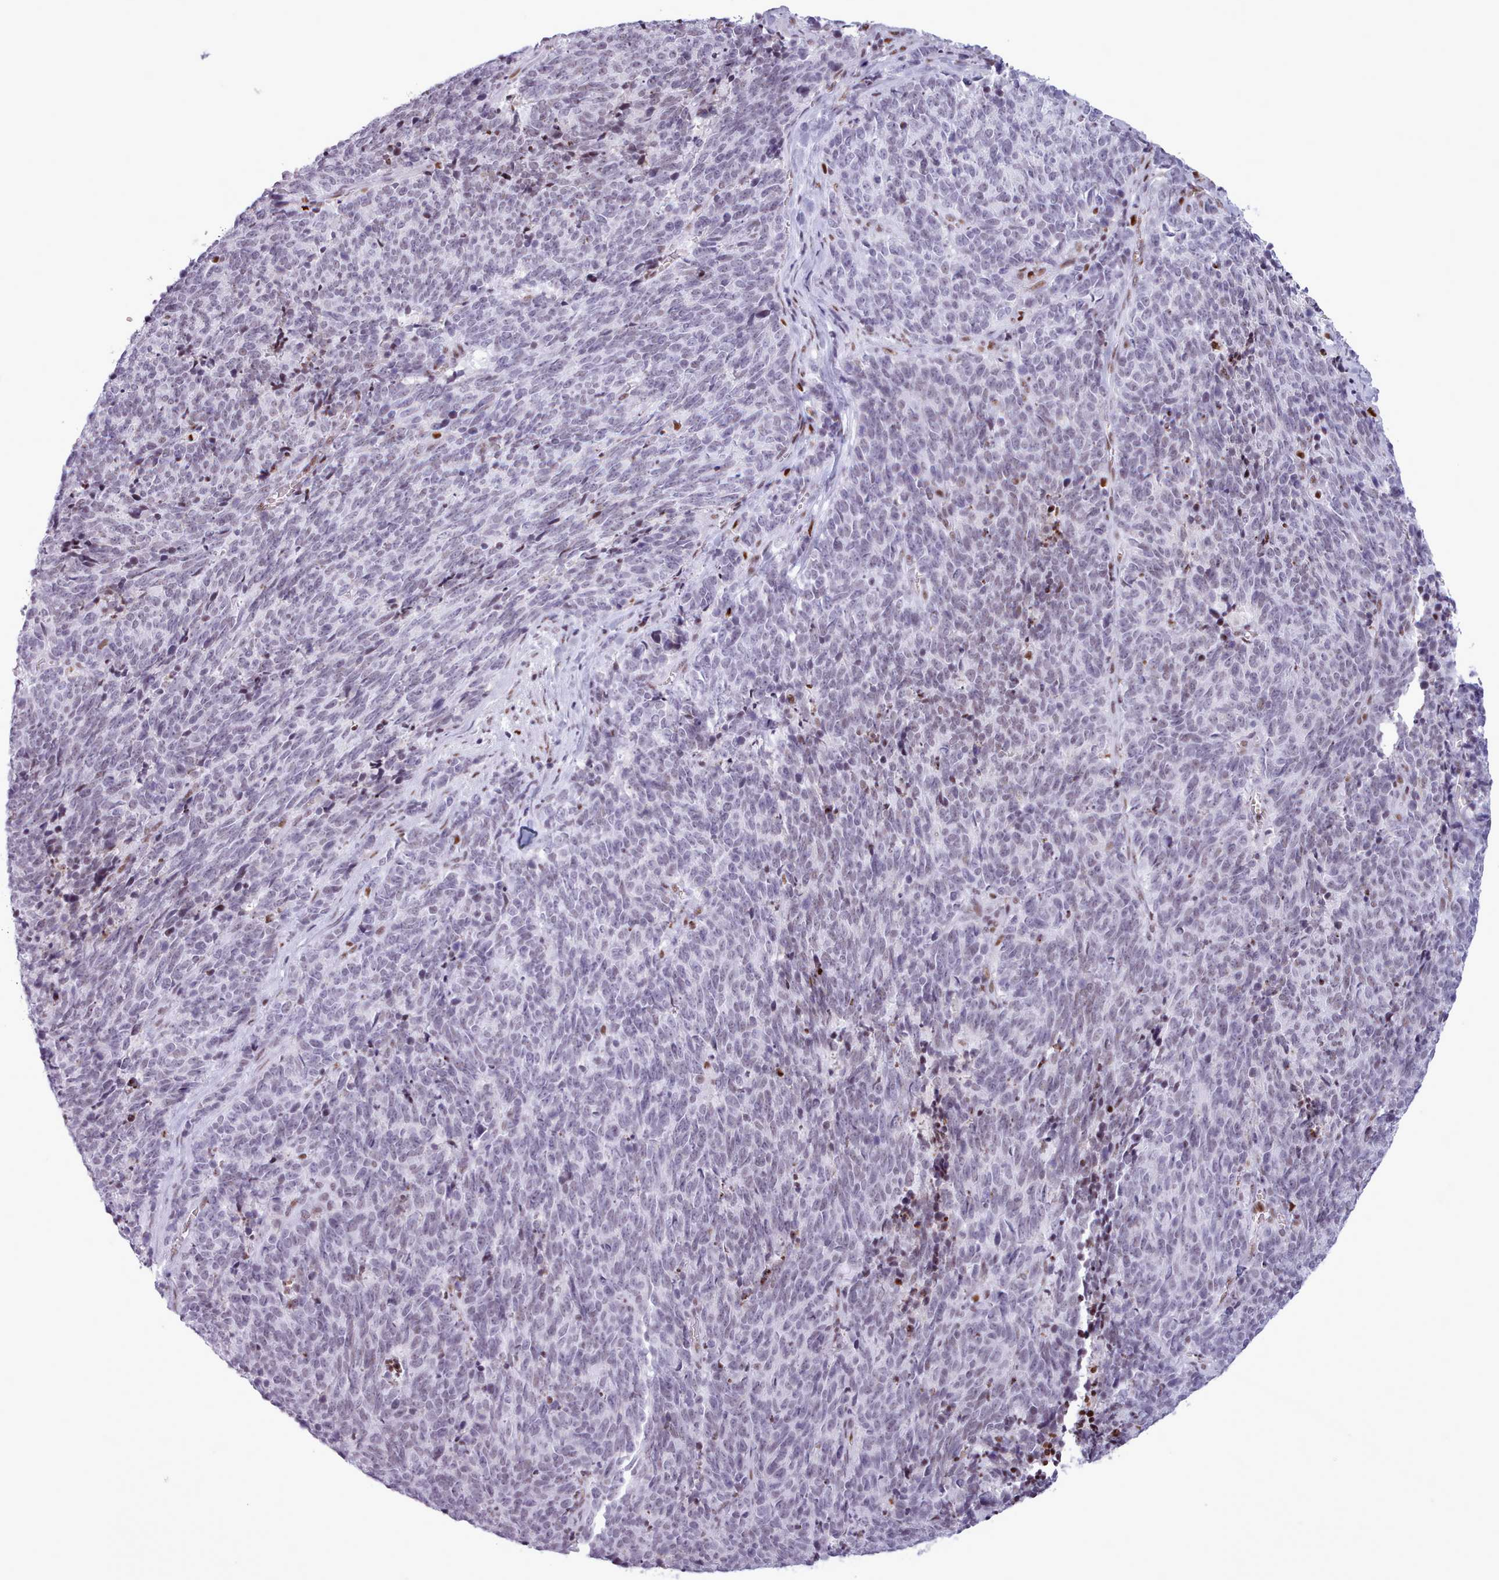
{"staining": {"intensity": "weak", "quantity": "<25%", "location": "nuclear"}, "tissue": "cervical cancer", "cell_type": "Tumor cells", "image_type": "cancer", "snomed": [{"axis": "morphology", "description": "Squamous cell carcinoma, NOS"}, {"axis": "topography", "description": "Cervix"}], "caption": "Tumor cells show no significant protein staining in cervical cancer (squamous cell carcinoma). (DAB (3,3'-diaminobenzidine) IHC visualized using brightfield microscopy, high magnification).", "gene": "SRSF4", "patient": {"sex": "female", "age": 29}}